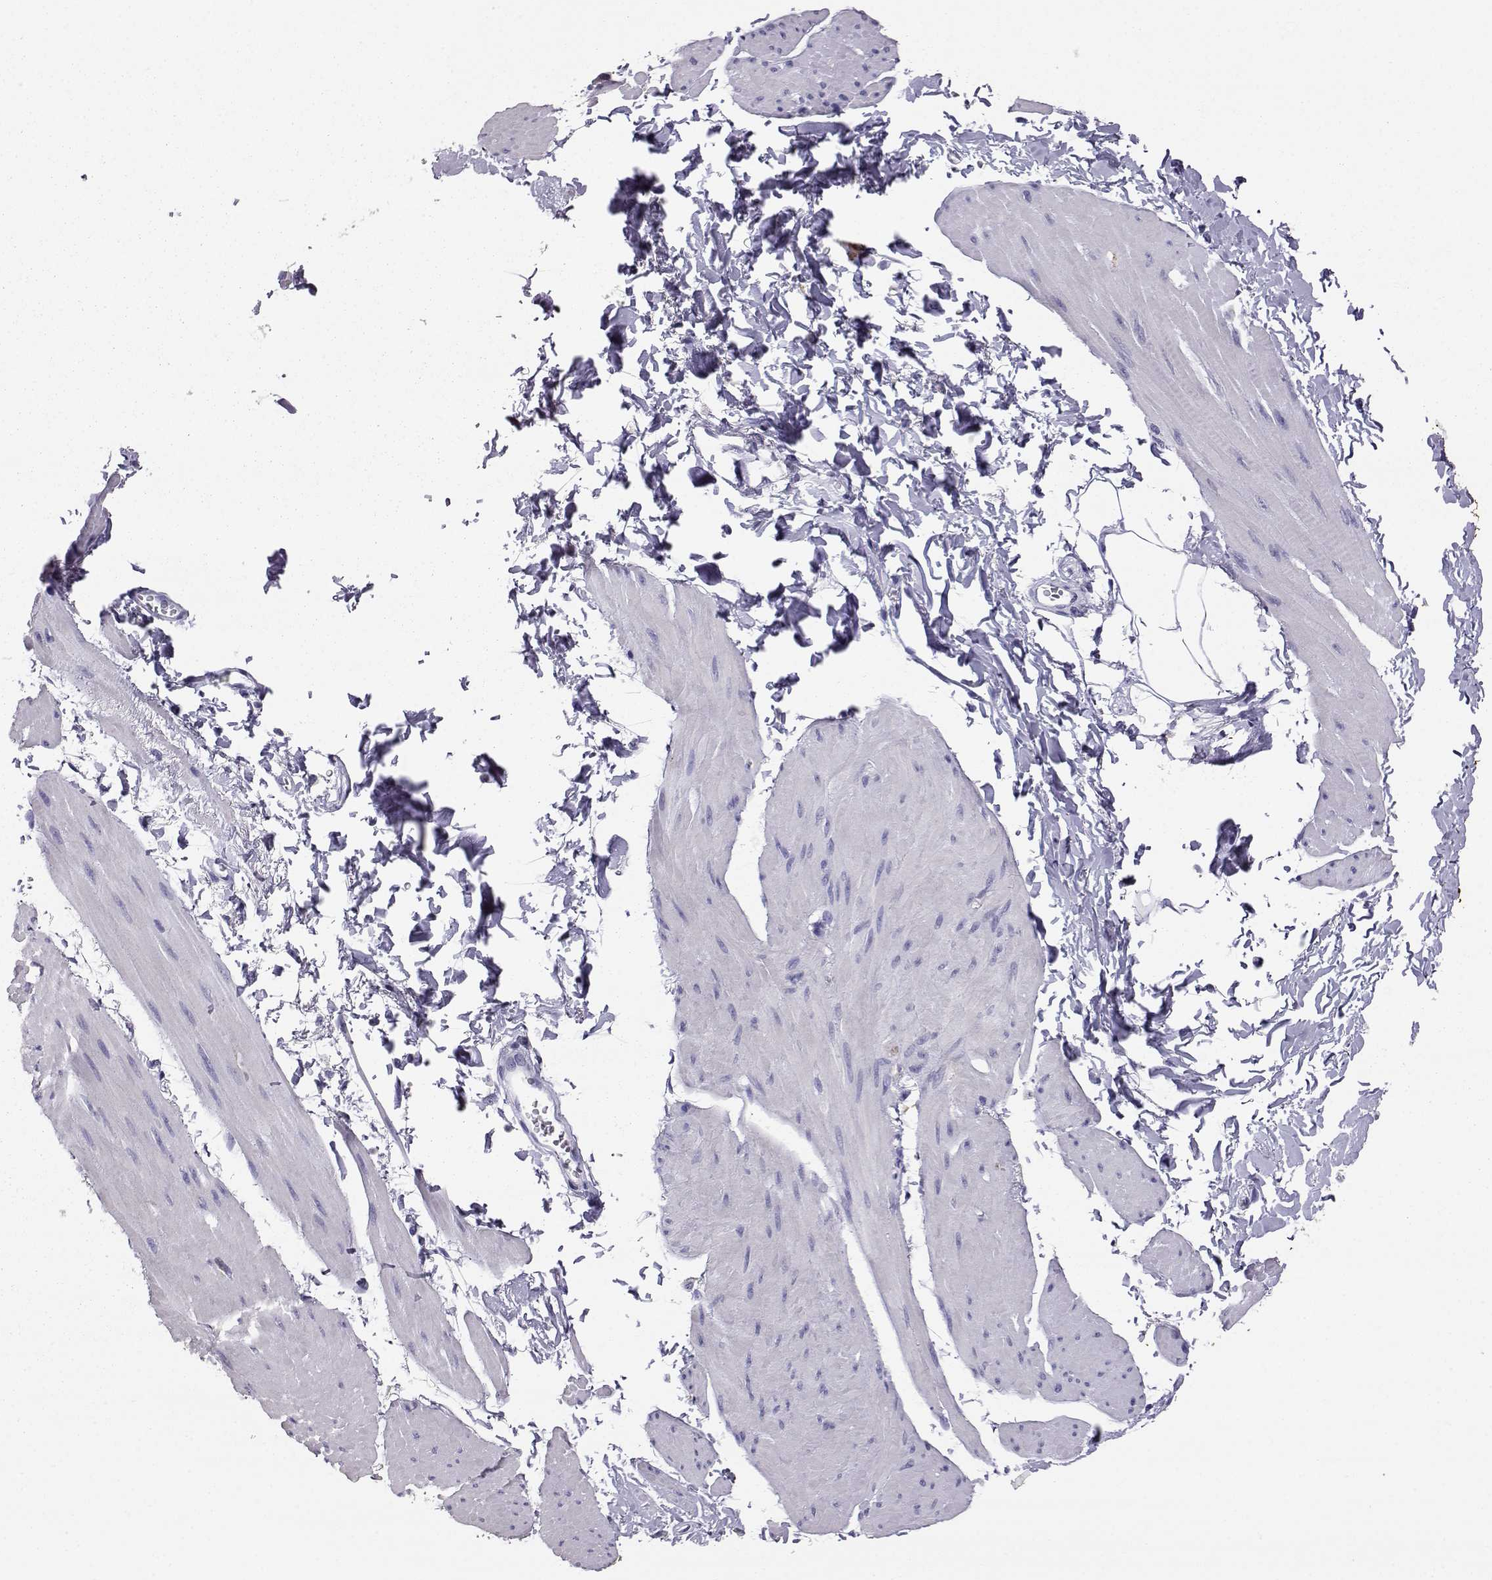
{"staining": {"intensity": "negative", "quantity": "none", "location": "none"}, "tissue": "smooth muscle", "cell_type": "Smooth muscle cells", "image_type": "normal", "snomed": [{"axis": "morphology", "description": "Normal tissue, NOS"}, {"axis": "topography", "description": "Adipose tissue"}, {"axis": "topography", "description": "Smooth muscle"}, {"axis": "topography", "description": "Peripheral nerve tissue"}], "caption": "The histopathology image demonstrates no staining of smooth muscle cells in benign smooth muscle. (DAB (3,3'-diaminobenzidine) immunohistochemistry, high magnification).", "gene": "AKR1B1", "patient": {"sex": "male", "age": 83}}